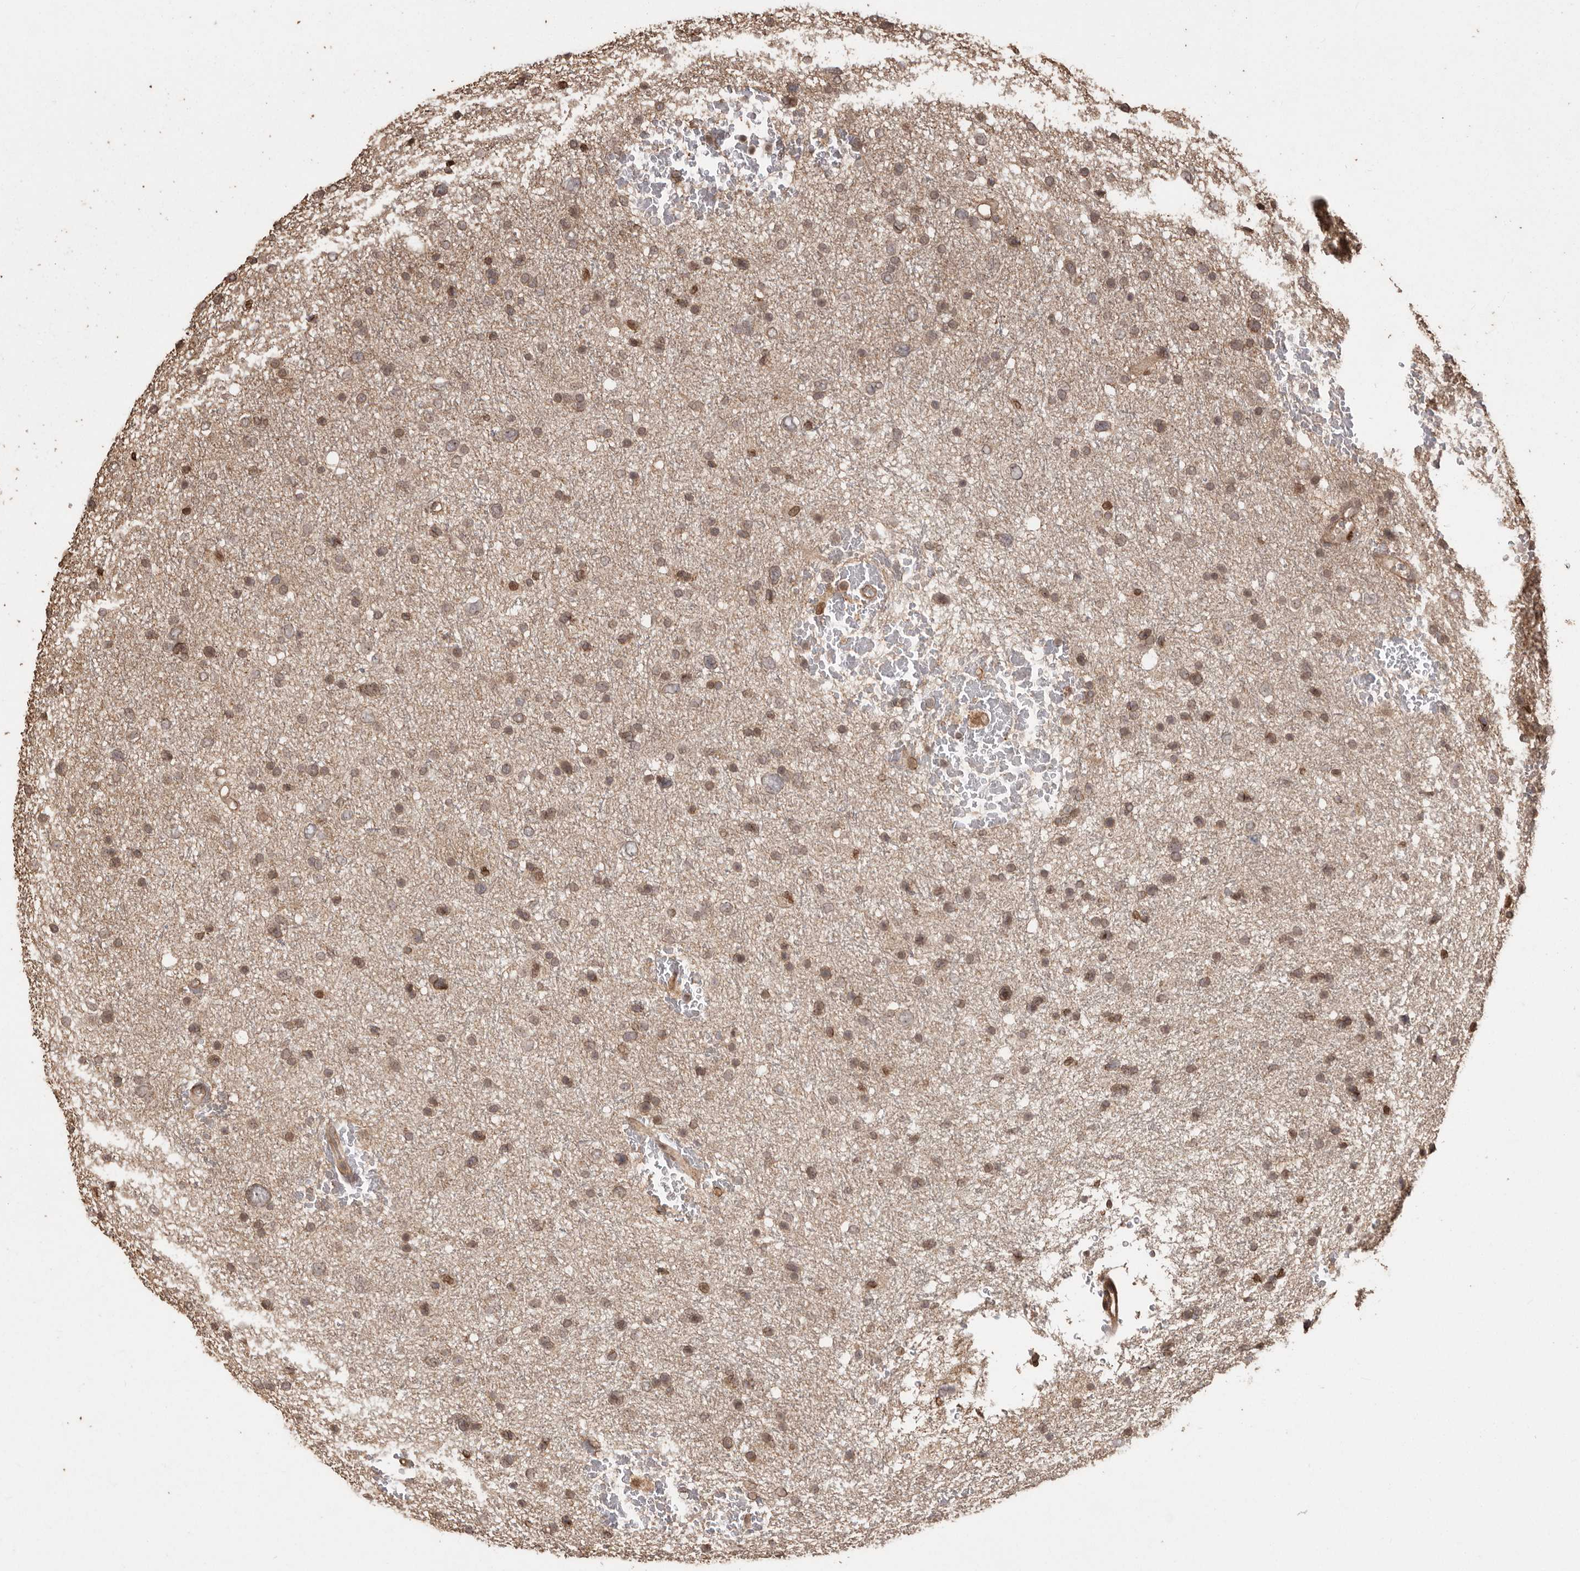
{"staining": {"intensity": "moderate", "quantity": ">75%", "location": "cytoplasmic/membranous,nuclear"}, "tissue": "glioma", "cell_type": "Tumor cells", "image_type": "cancer", "snomed": [{"axis": "morphology", "description": "Glioma, malignant, Low grade"}, {"axis": "topography", "description": "Brain"}], "caption": "Tumor cells reveal moderate cytoplasmic/membranous and nuclear expression in approximately >75% of cells in glioma. (IHC, brightfield microscopy, high magnification).", "gene": "NUP43", "patient": {"sex": "female", "age": 37}}